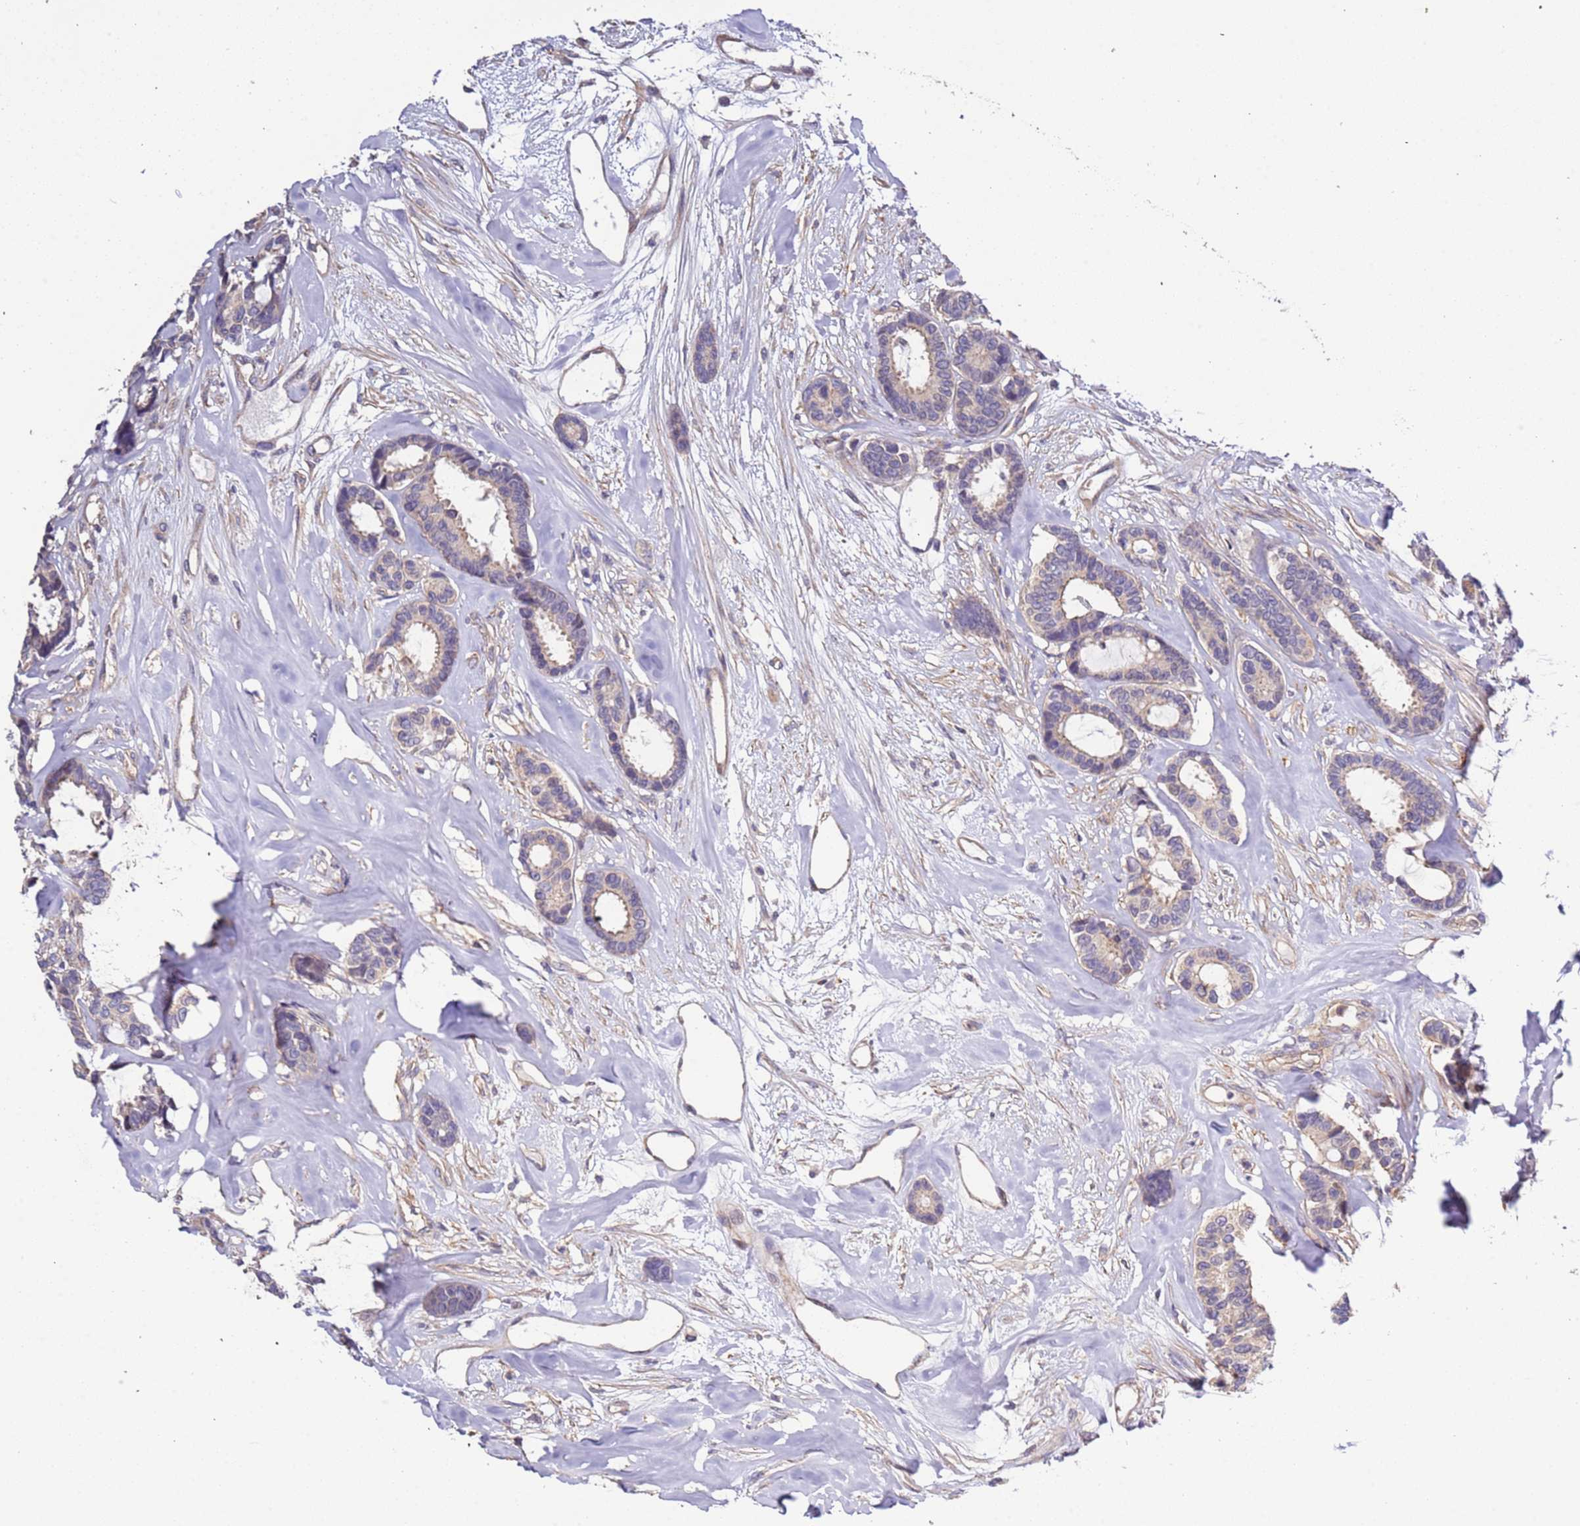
{"staining": {"intensity": "weak", "quantity": "<25%", "location": "cytoplasmic/membranous"}, "tissue": "breast cancer", "cell_type": "Tumor cells", "image_type": "cancer", "snomed": [{"axis": "morphology", "description": "Duct carcinoma"}, {"axis": "topography", "description": "Breast"}], "caption": "A high-resolution micrograph shows immunohistochemistry (IHC) staining of breast cancer, which reveals no significant positivity in tumor cells.", "gene": "LAMB4", "patient": {"sex": "female", "age": 87}}